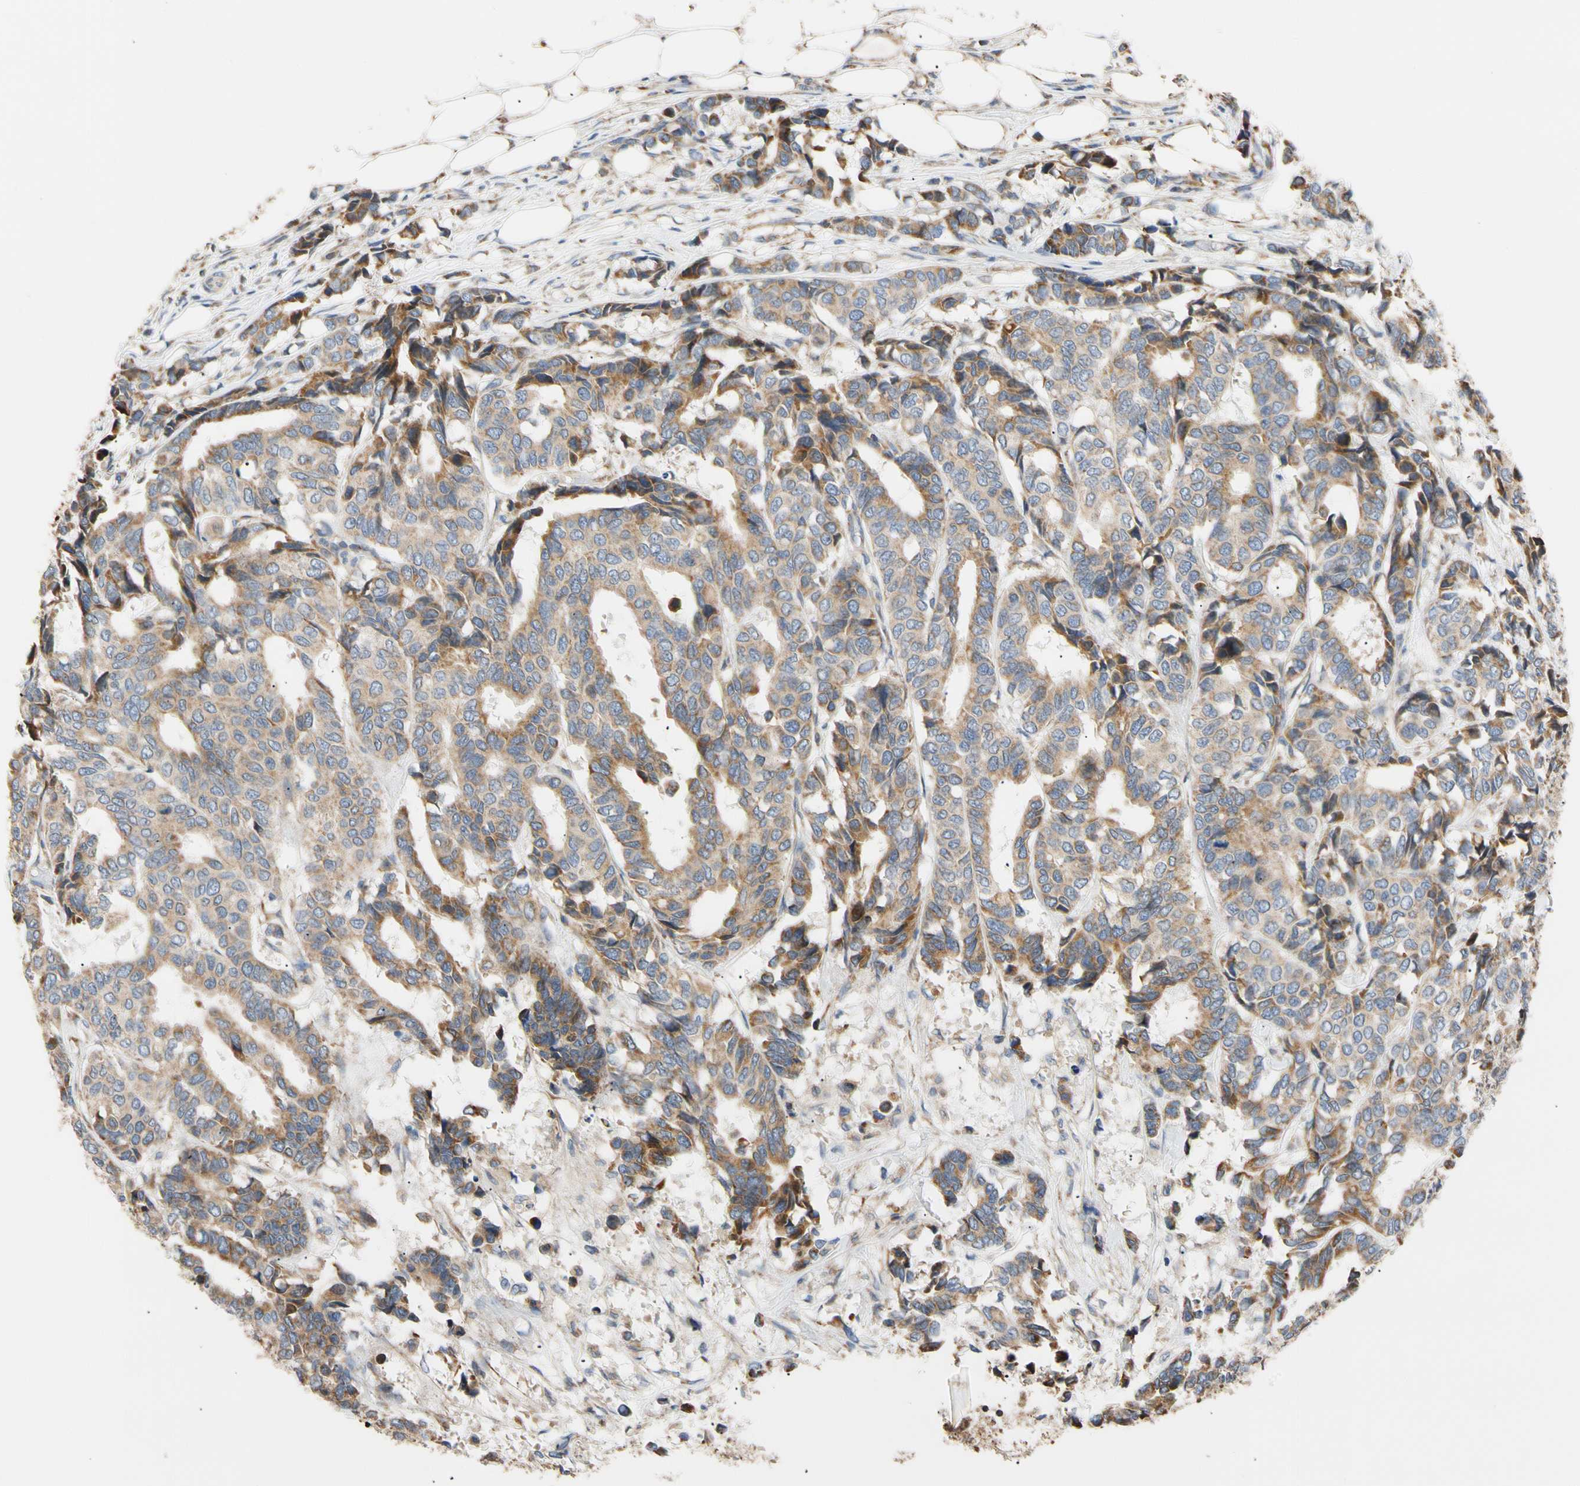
{"staining": {"intensity": "moderate", "quantity": ">75%", "location": "cytoplasmic/membranous"}, "tissue": "breast cancer", "cell_type": "Tumor cells", "image_type": "cancer", "snomed": [{"axis": "morphology", "description": "Duct carcinoma"}, {"axis": "topography", "description": "Breast"}], "caption": "Immunohistochemistry (IHC) of human breast cancer displays medium levels of moderate cytoplasmic/membranous staining in about >75% of tumor cells. The protein is shown in brown color, while the nuclei are stained blue.", "gene": "PLGRKT", "patient": {"sex": "female", "age": 87}}